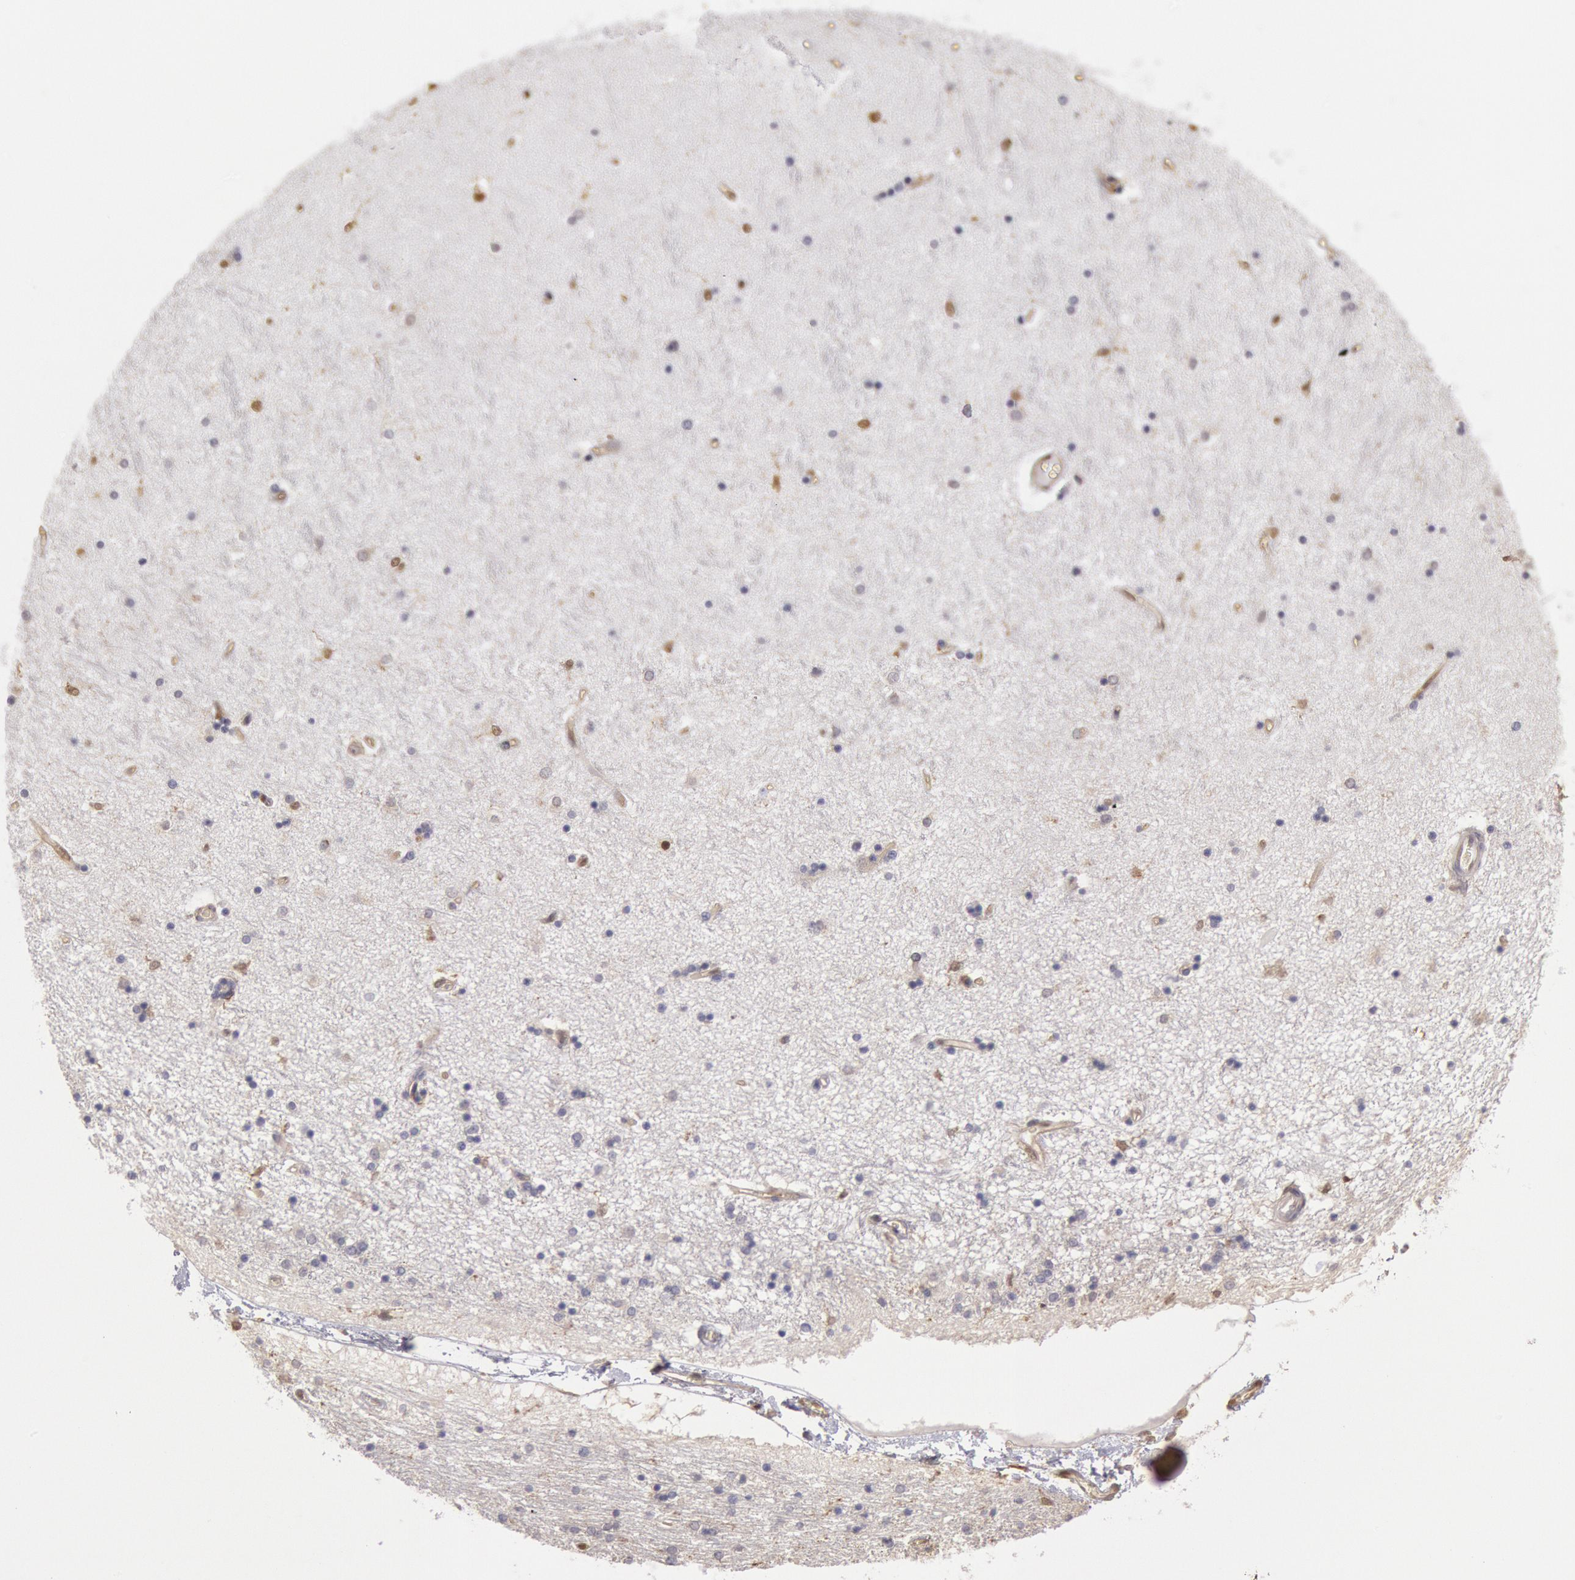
{"staining": {"intensity": "negative", "quantity": "none", "location": "none"}, "tissue": "hippocampus", "cell_type": "Glial cells", "image_type": "normal", "snomed": [{"axis": "morphology", "description": "Normal tissue, NOS"}, {"axis": "topography", "description": "Hippocampus"}], "caption": "The IHC image has no significant staining in glial cells of hippocampus.", "gene": "CCDC50", "patient": {"sex": "female", "age": 54}}